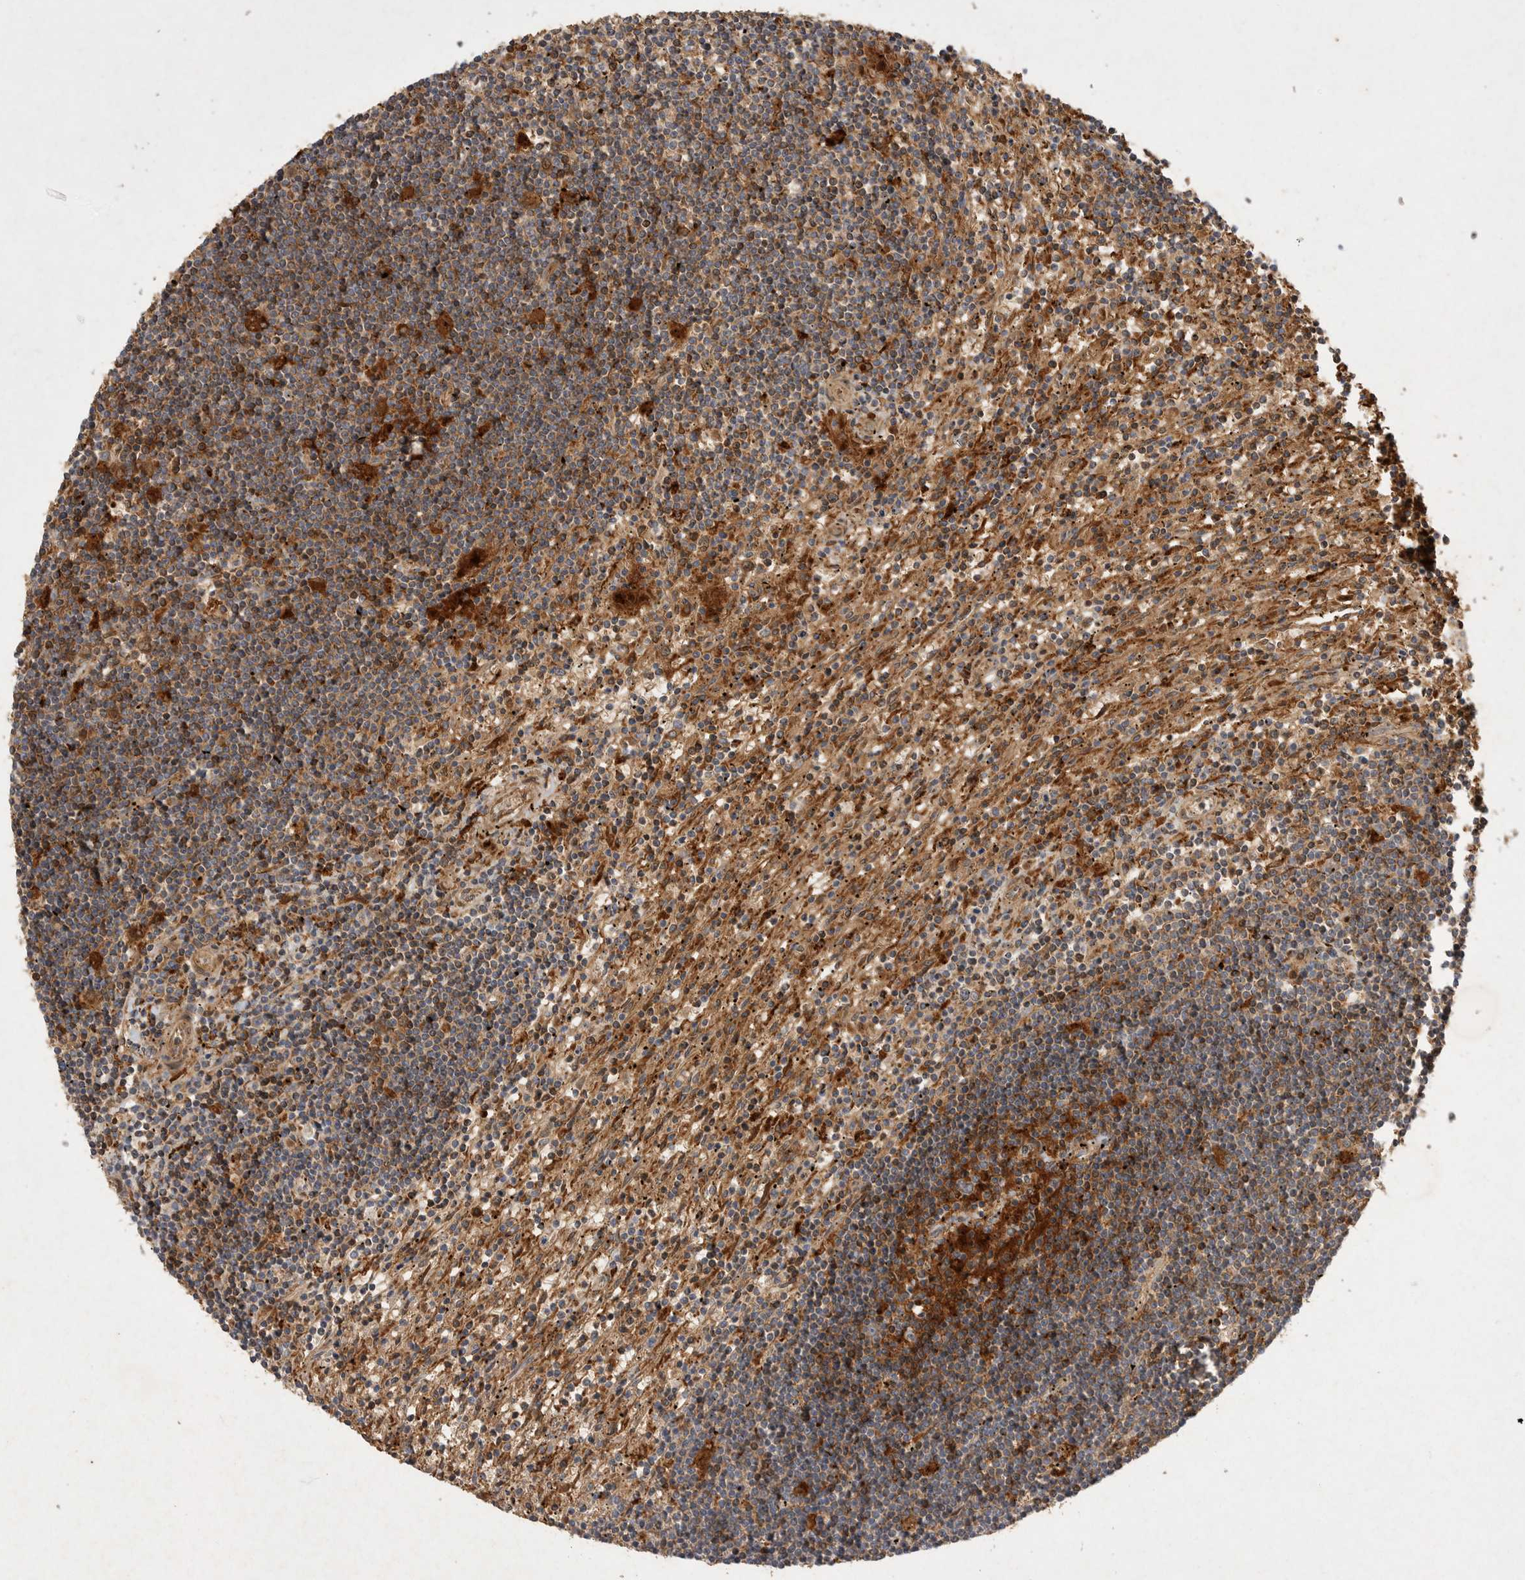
{"staining": {"intensity": "moderate", "quantity": ">75%", "location": "cytoplasmic/membranous"}, "tissue": "lymphoma", "cell_type": "Tumor cells", "image_type": "cancer", "snomed": [{"axis": "morphology", "description": "Malignant lymphoma, non-Hodgkin's type, Low grade"}, {"axis": "topography", "description": "Spleen"}], "caption": "Tumor cells reveal medium levels of moderate cytoplasmic/membranous expression in approximately >75% of cells in human low-grade malignant lymphoma, non-Hodgkin's type.", "gene": "MRPL41", "patient": {"sex": "male", "age": 76}}